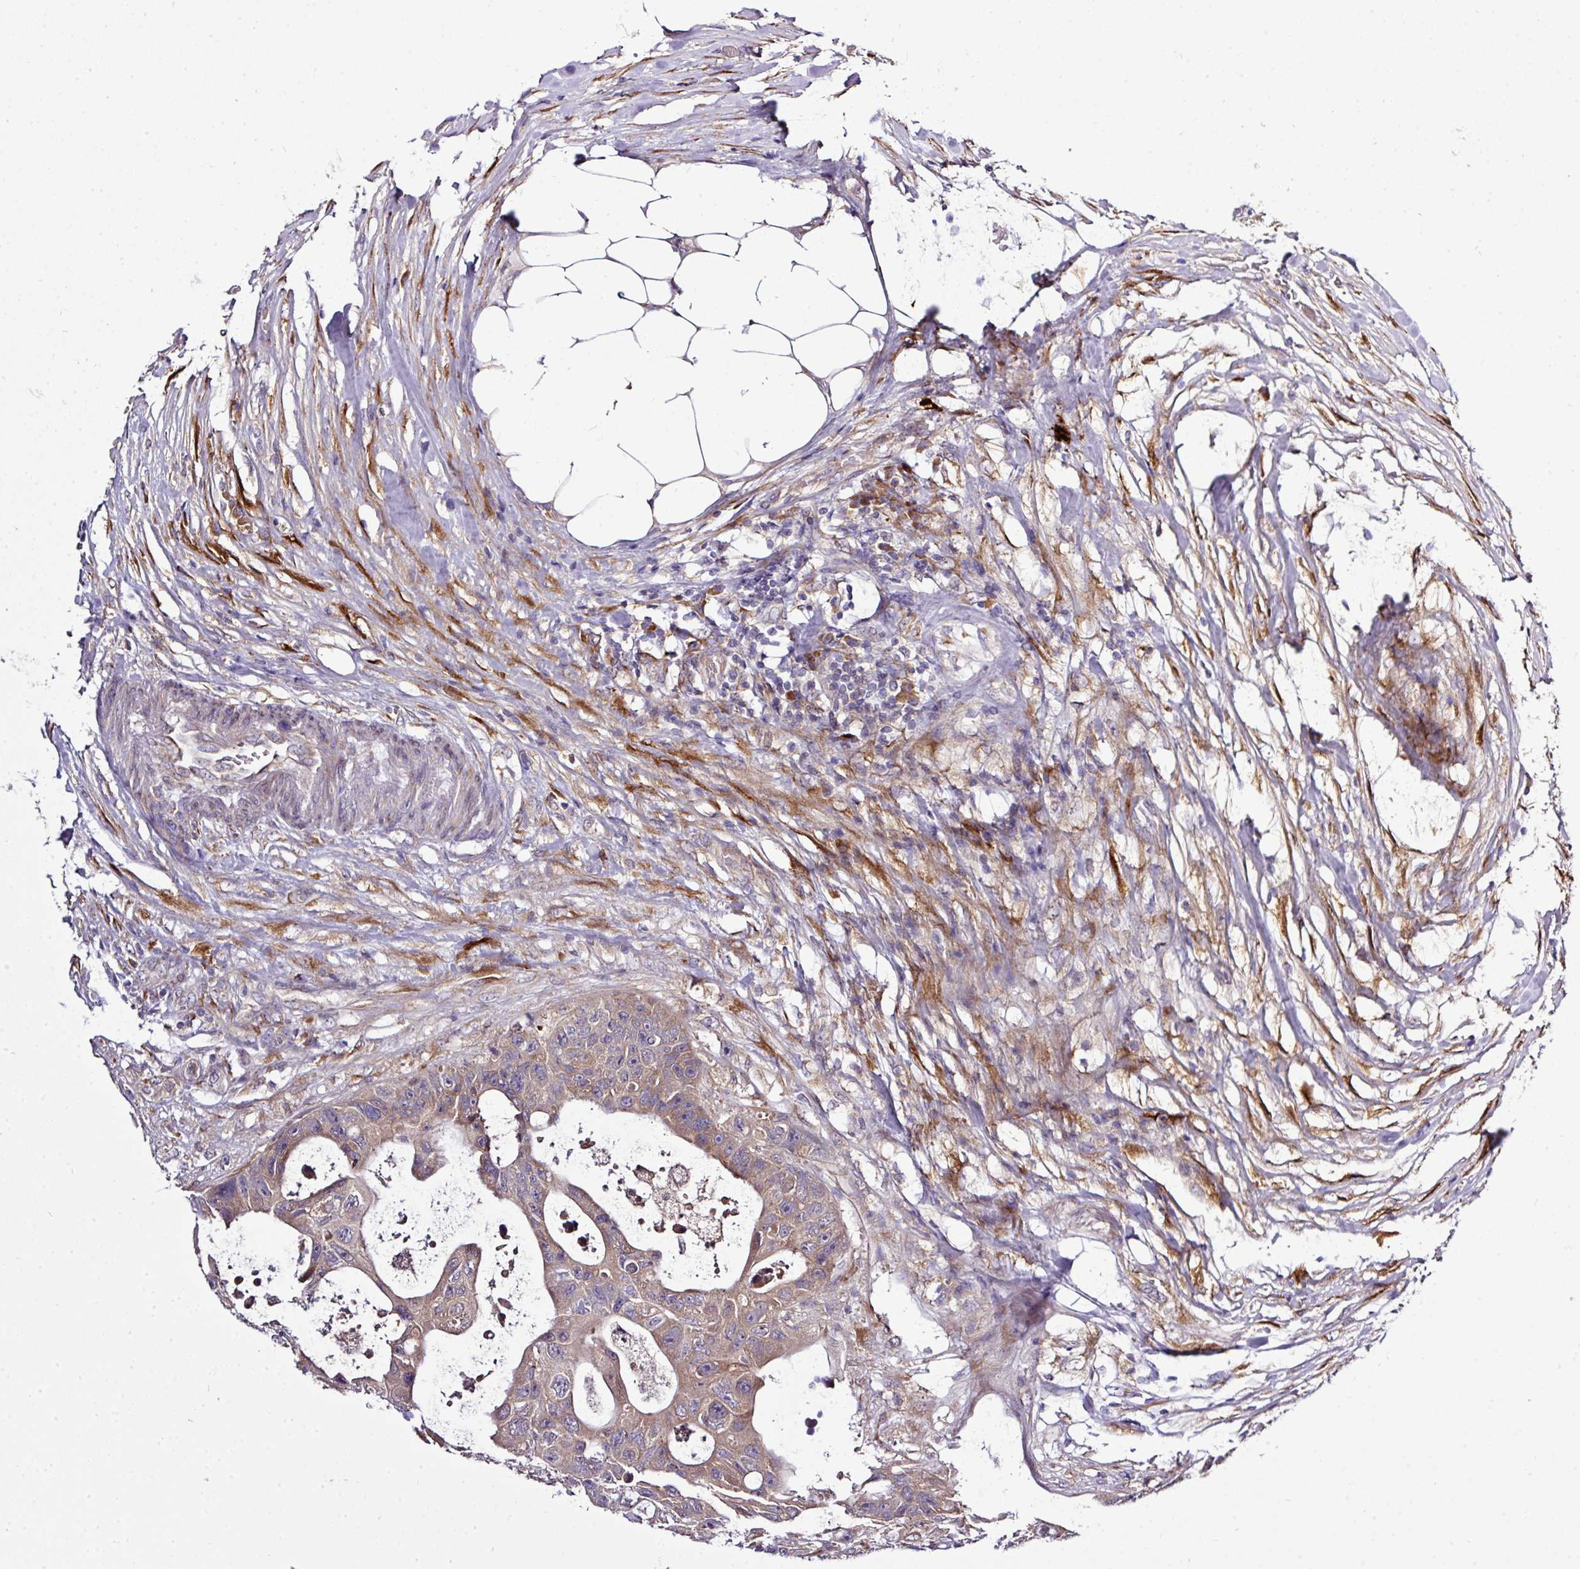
{"staining": {"intensity": "weak", "quantity": ">75%", "location": "cytoplasmic/membranous"}, "tissue": "colorectal cancer", "cell_type": "Tumor cells", "image_type": "cancer", "snomed": [{"axis": "morphology", "description": "Adenocarcinoma, NOS"}, {"axis": "topography", "description": "Colon"}], "caption": "Immunohistochemical staining of colorectal cancer (adenocarcinoma) reveals low levels of weak cytoplasmic/membranous protein positivity in approximately >75% of tumor cells.", "gene": "TM2D2", "patient": {"sex": "female", "age": 46}}